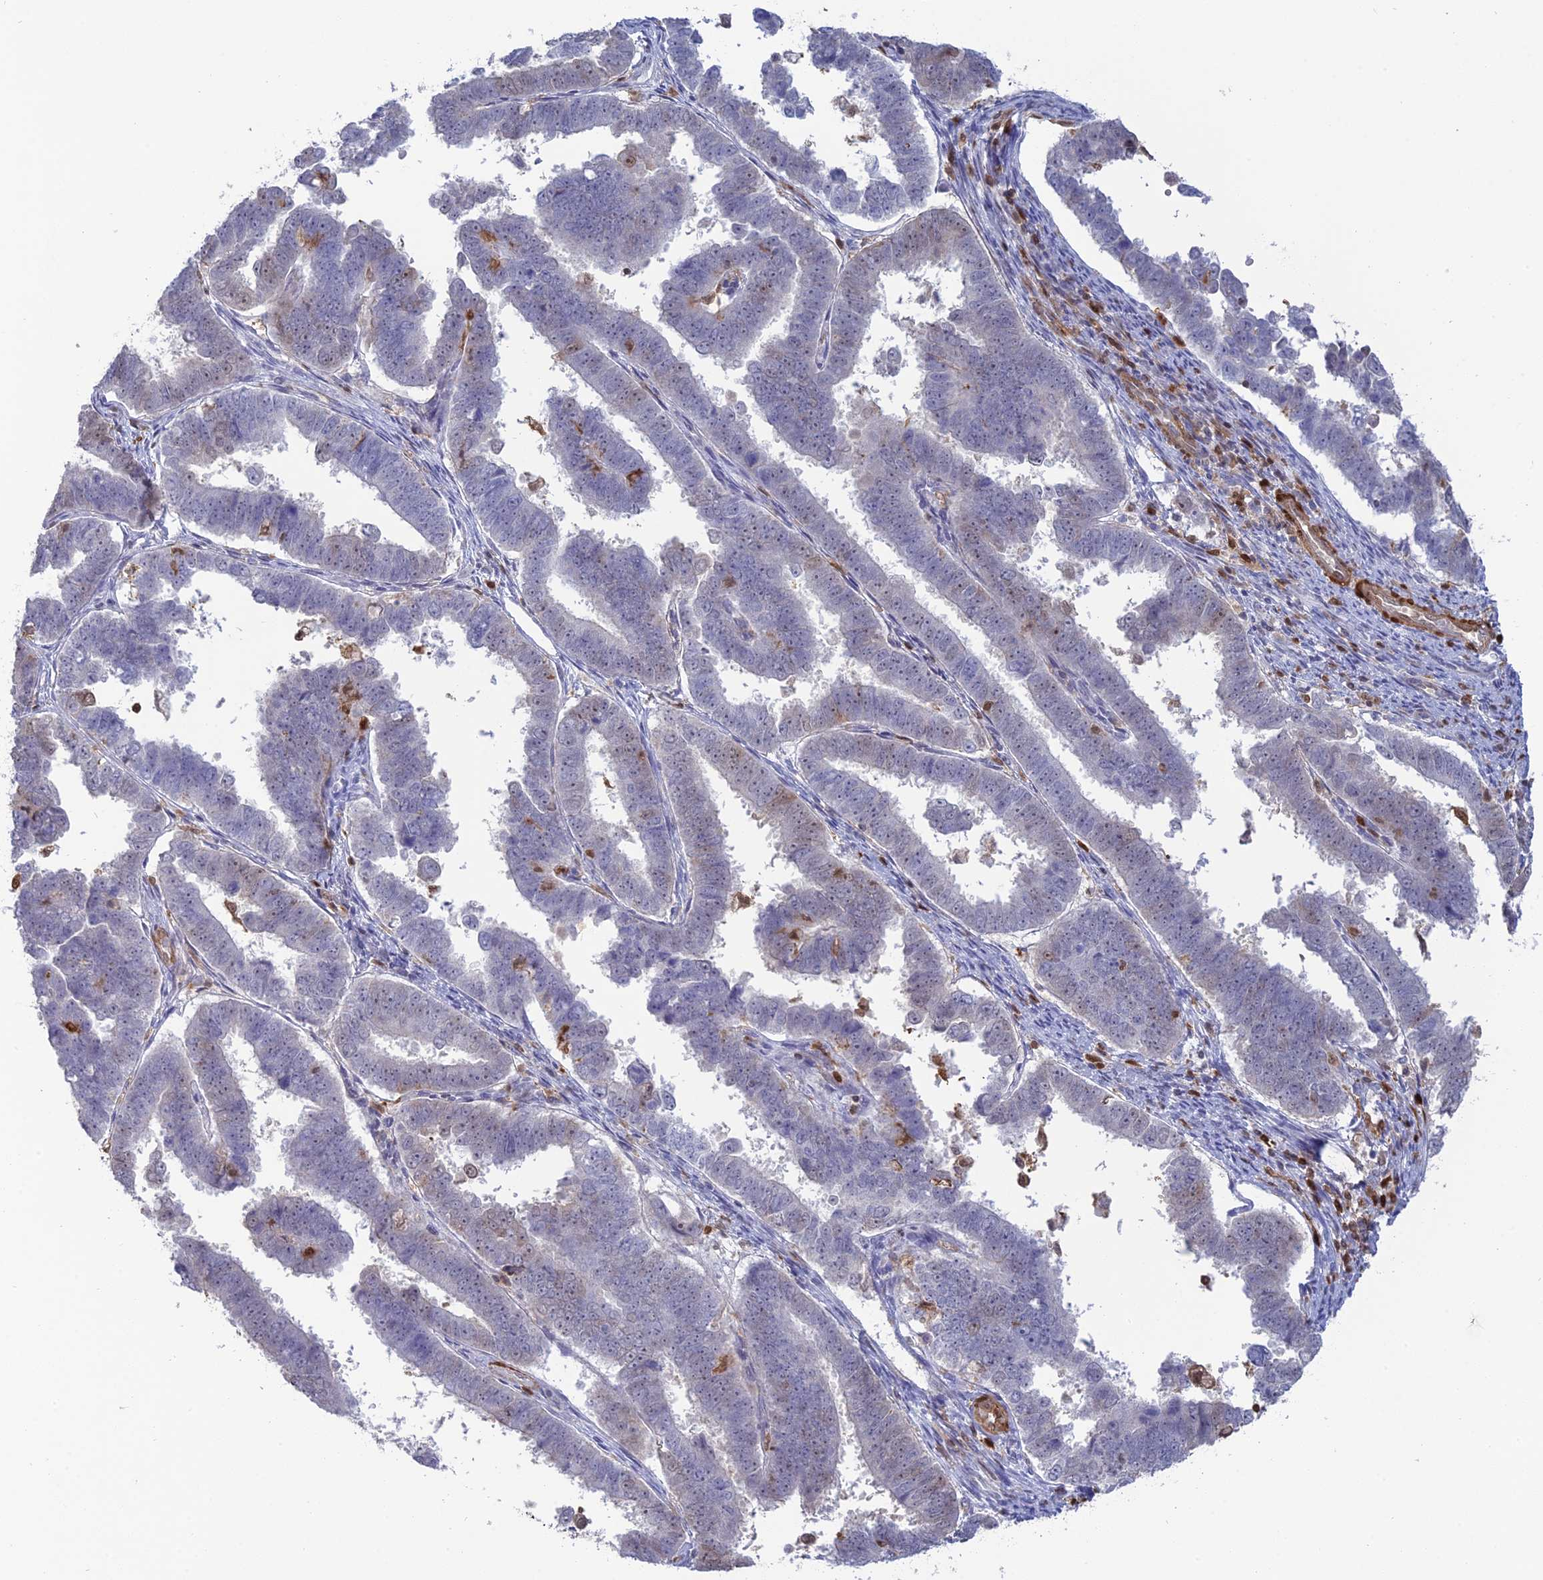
{"staining": {"intensity": "negative", "quantity": "none", "location": "none"}, "tissue": "endometrial cancer", "cell_type": "Tumor cells", "image_type": "cancer", "snomed": [{"axis": "morphology", "description": "Adenocarcinoma, NOS"}, {"axis": "topography", "description": "Endometrium"}], "caption": "High power microscopy micrograph of an immunohistochemistry (IHC) image of adenocarcinoma (endometrial), revealing no significant staining in tumor cells. (Stains: DAB immunohistochemistry (IHC) with hematoxylin counter stain, Microscopy: brightfield microscopy at high magnification).", "gene": "PGBD4", "patient": {"sex": "female", "age": 75}}